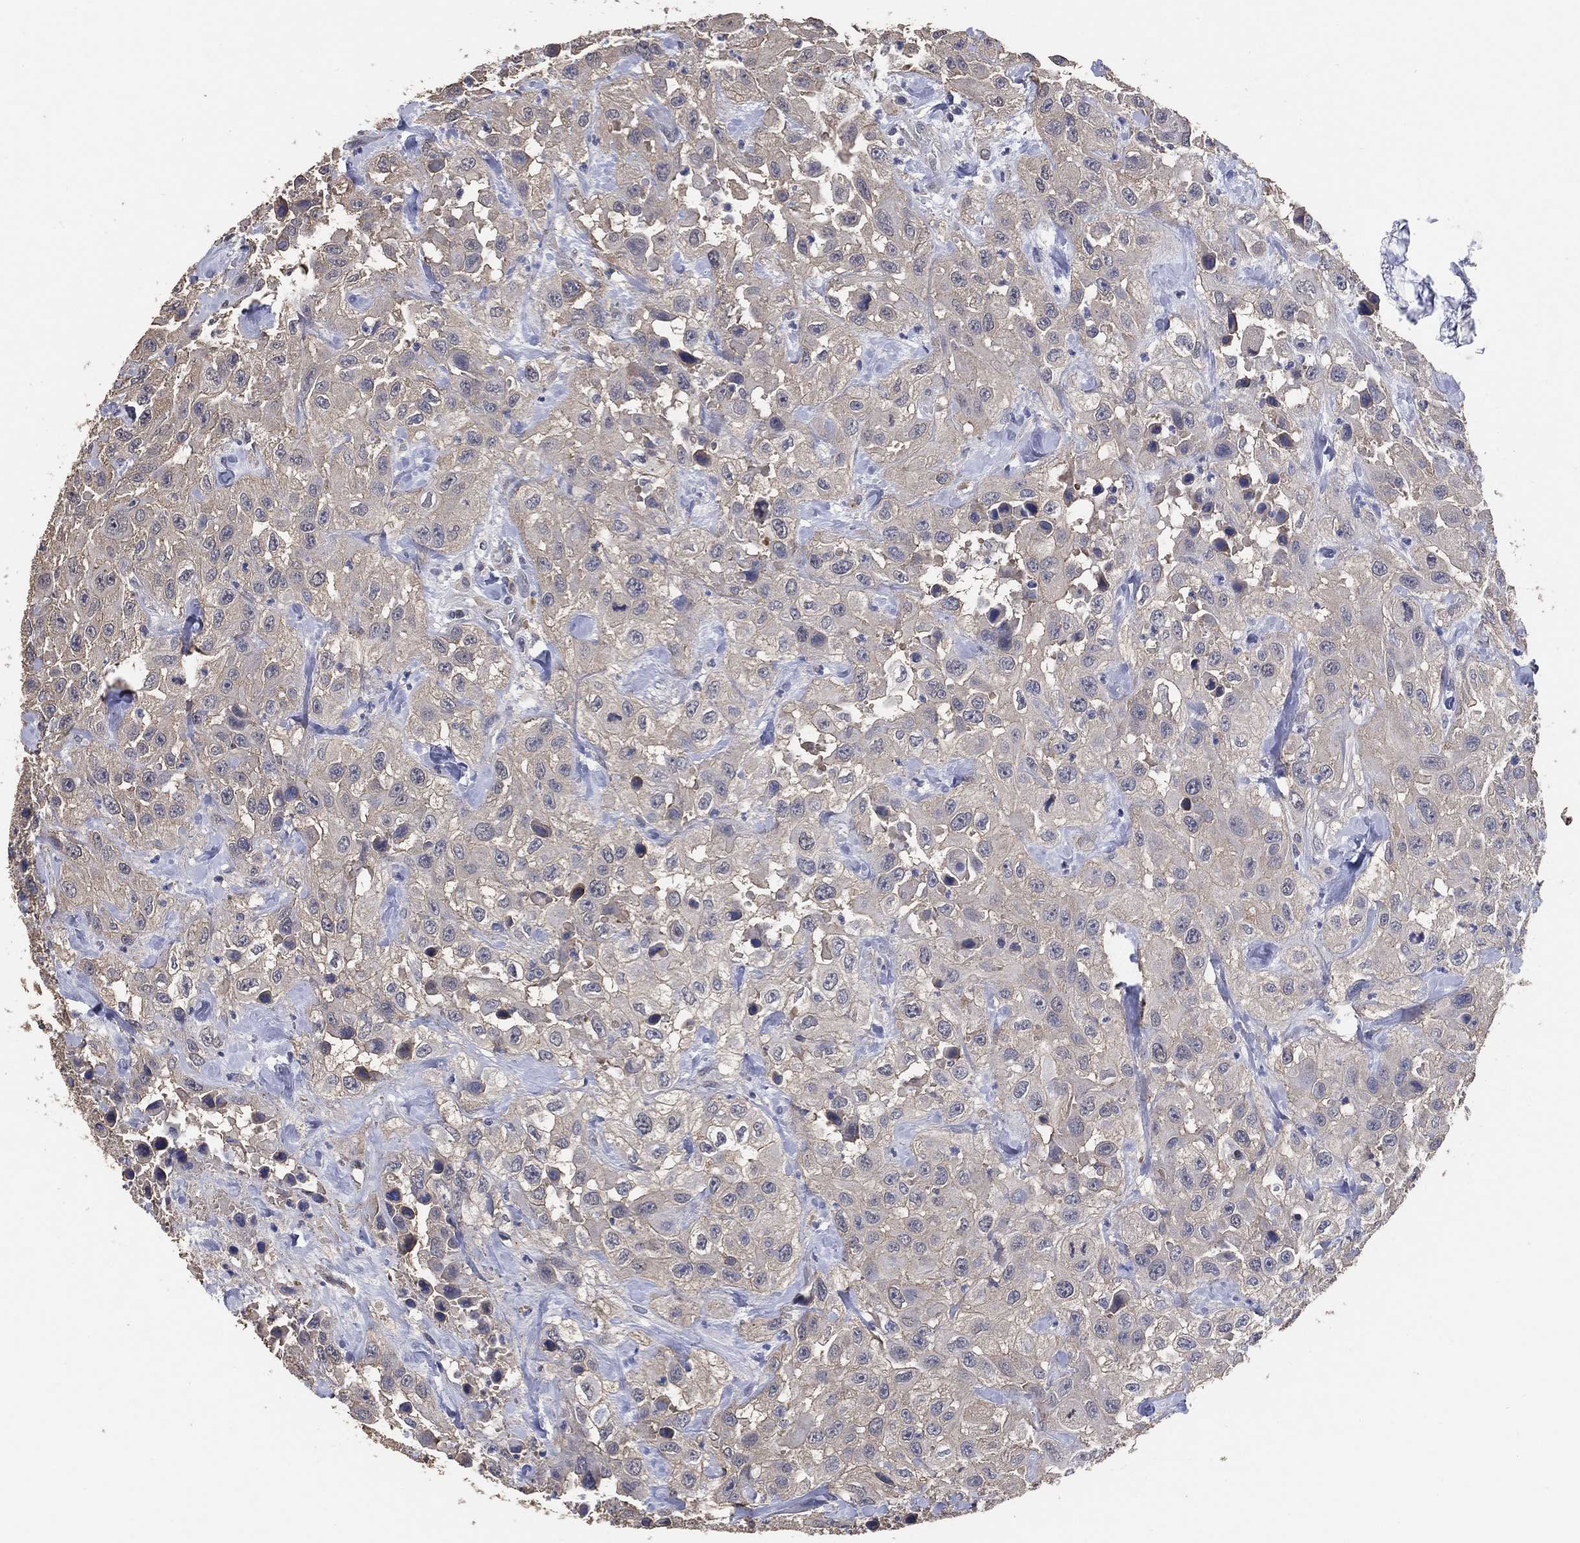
{"staining": {"intensity": "negative", "quantity": "none", "location": "none"}, "tissue": "urothelial cancer", "cell_type": "Tumor cells", "image_type": "cancer", "snomed": [{"axis": "morphology", "description": "Urothelial carcinoma, High grade"}, {"axis": "topography", "description": "Urinary bladder"}], "caption": "The immunohistochemistry (IHC) photomicrograph has no significant expression in tumor cells of urothelial cancer tissue.", "gene": "KLK5", "patient": {"sex": "male", "age": 79}}